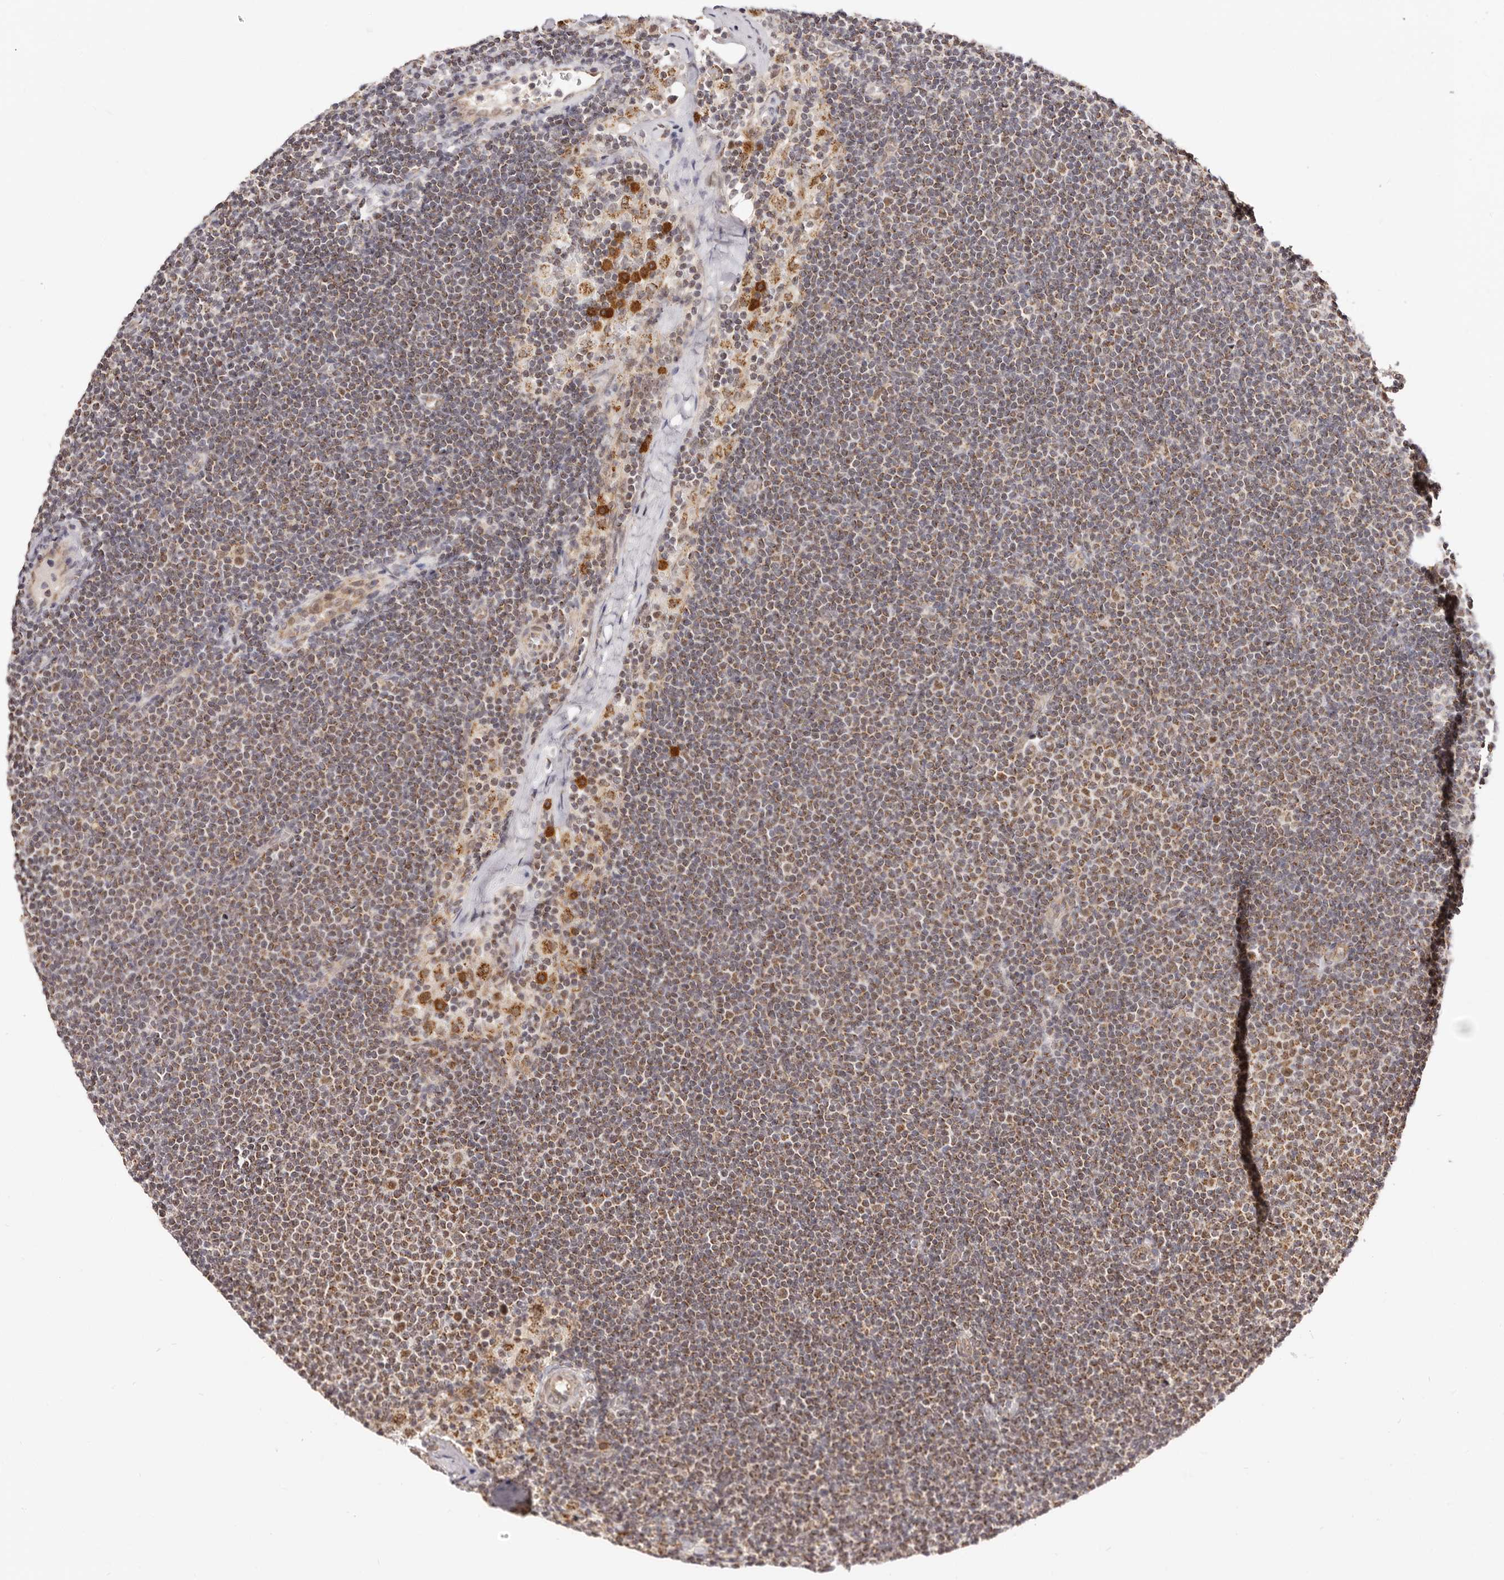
{"staining": {"intensity": "moderate", "quantity": ">75%", "location": "cytoplasmic/membranous"}, "tissue": "lymphoma", "cell_type": "Tumor cells", "image_type": "cancer", "snomed": [{"axis": "morphology", "description": "Malignant lymphoma, non-Hodgkin's type, Low grade"}, {"axis": "topography", "description": "Lymph node"}], "caption": "Immunohistochemistry of human malignant lymphoma, non-Hodgkin's type (low-grade) shows medium levels of moderate cytoplasmic/membranous staining in approximately >75% of tumor cells.", "gene": "SEC14L1", "patient": {"sex": "female", "age": 53}}